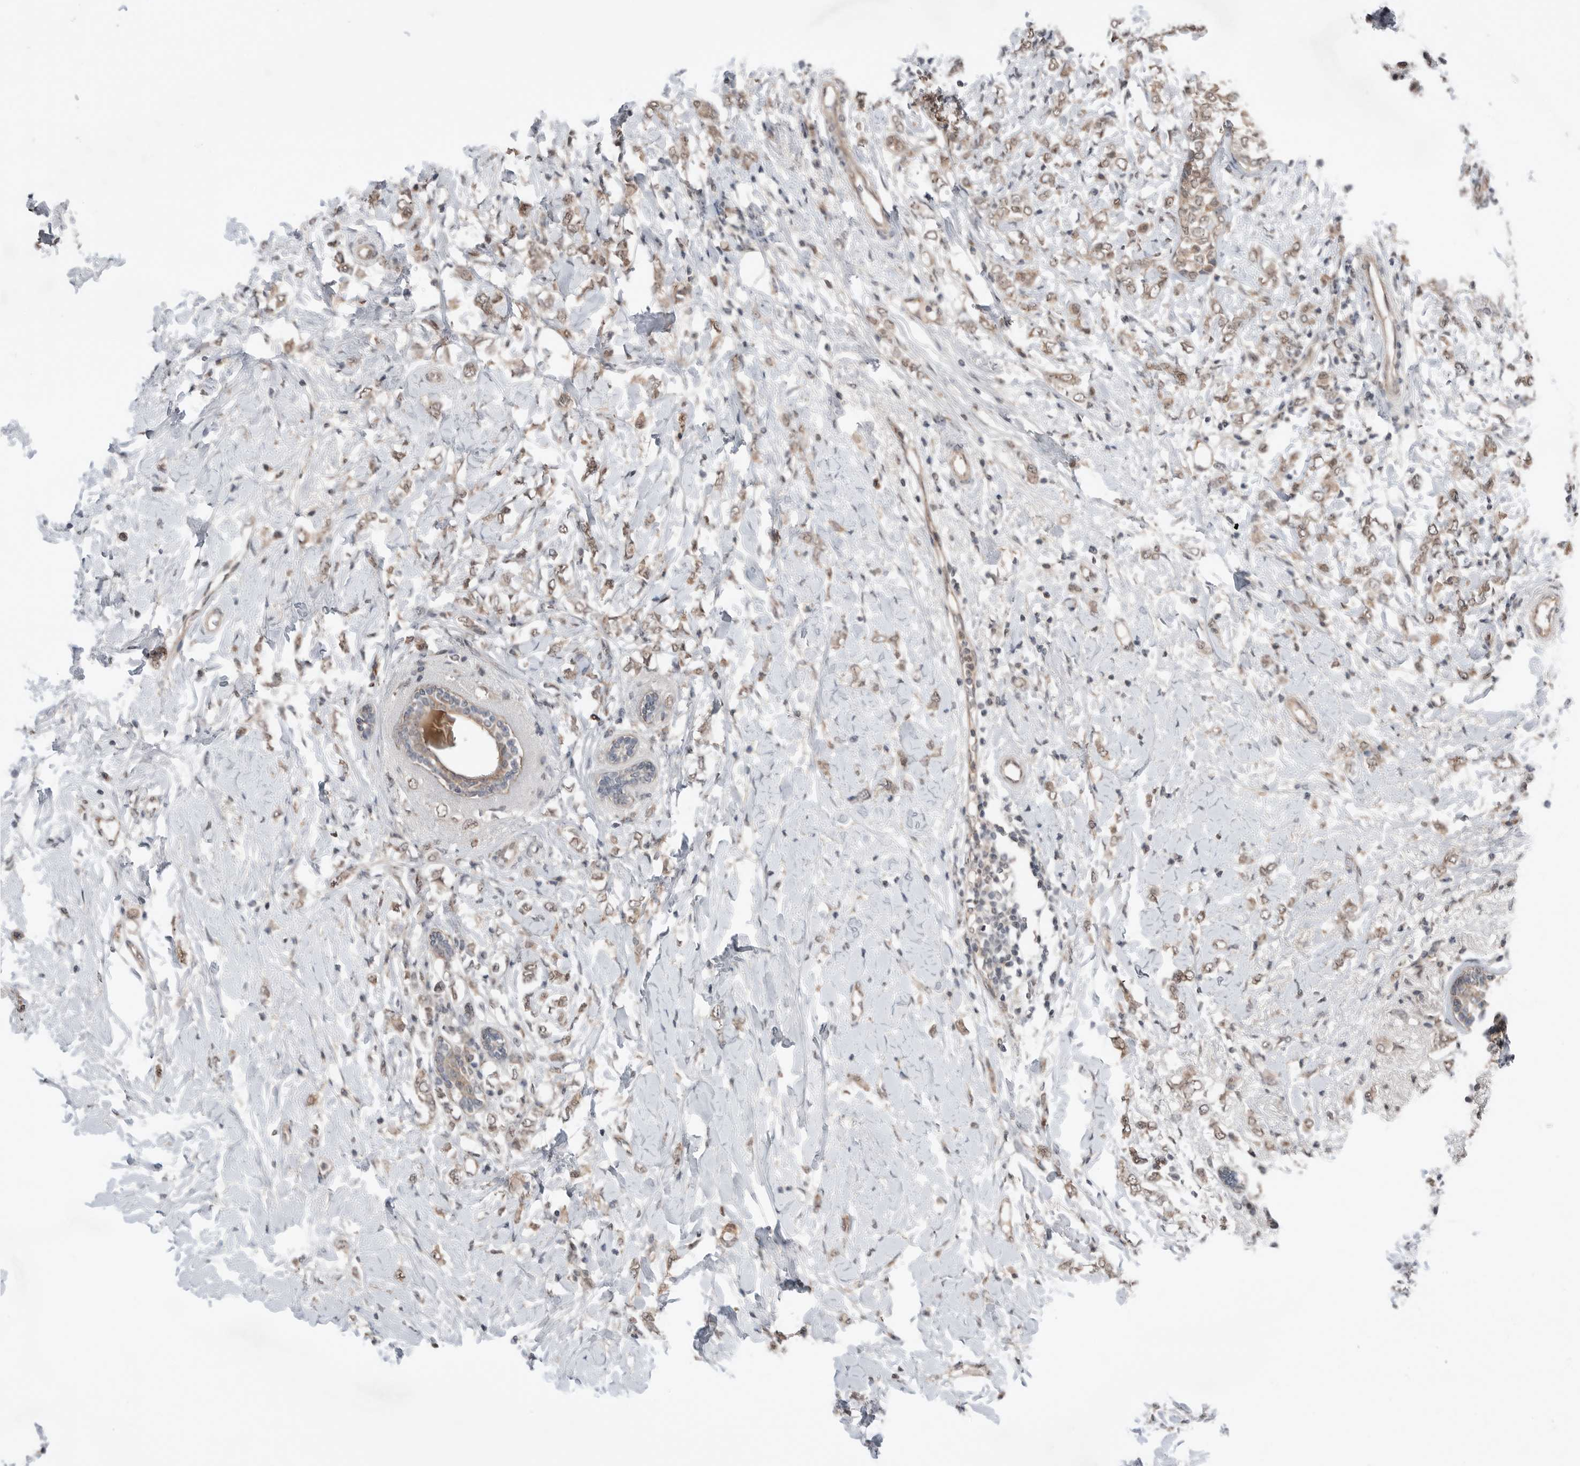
{"staining": {"intensity": "weak", "quantity": ">75%", "location": "cytoplasmic/membranous"}, "tissue": "breast cancer", "cell_type": "Tumor cells", "image_type": "cancer", "snomed": [{"axis": "morphology", "description": "Normal tissue, NOS"}, {"axis": "morphology", "description": "Lobular carcinoma"}, {"axis": "topography", "description": "Breast"}], "caption": "The micrograph shows staining of breast cancer (lobular carcinoma), revealing weak cytoplasmic/membranous protein staining (brown color) within tumor cells.", "gene": "NTAQ1", "patient": {"sex": "female", "age": 47}}